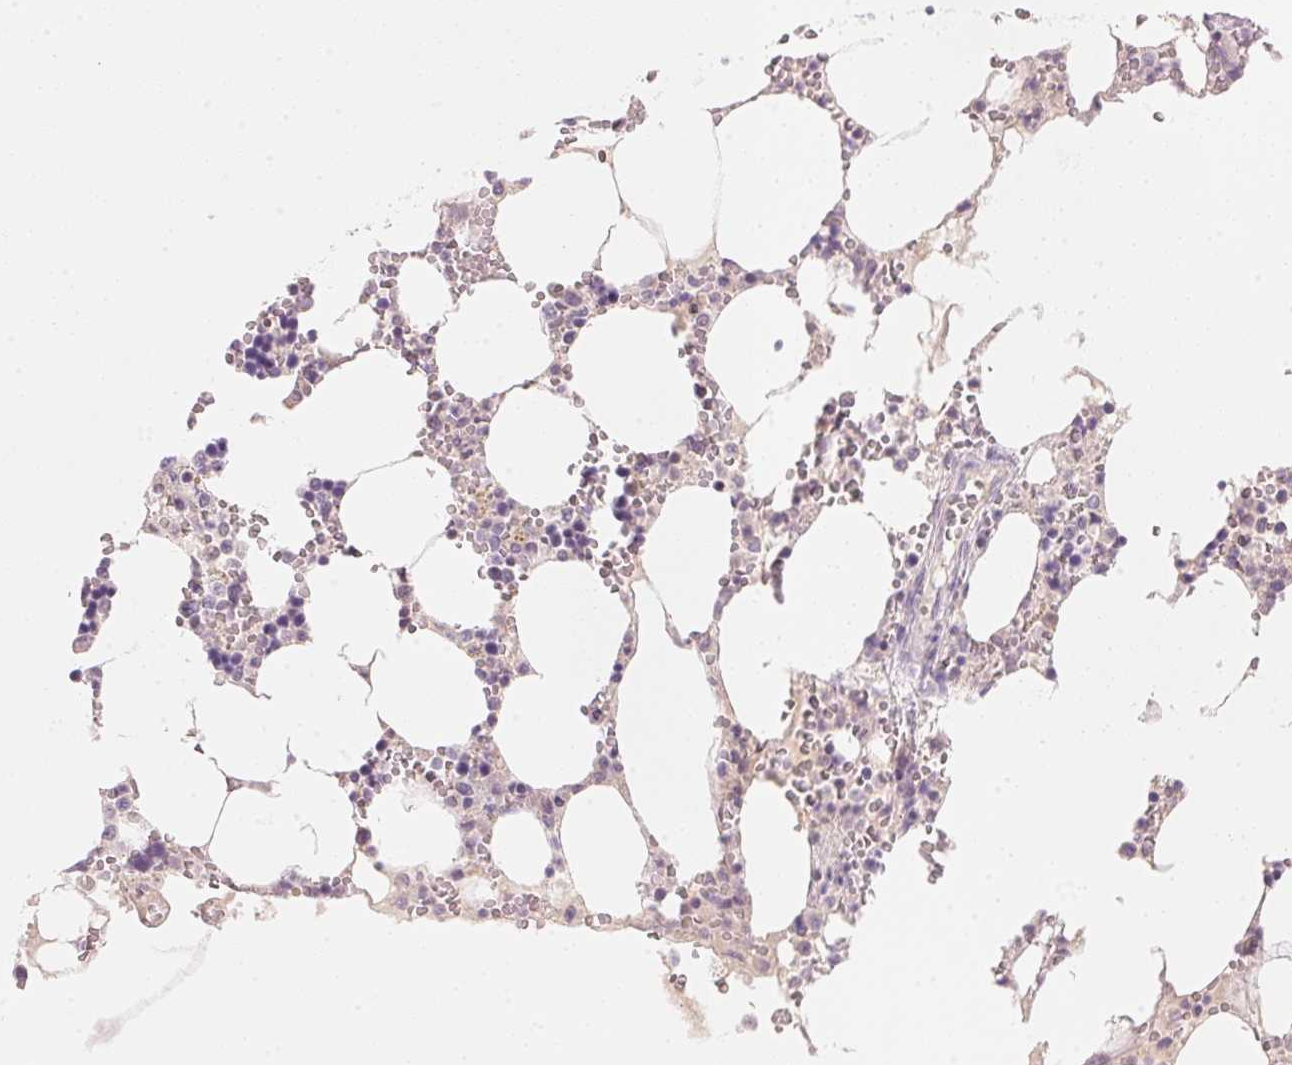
{"staining": {"intensity": "negative", "quantity": "none", "location": "none"}, "tissue": "bone marrow", "cell_type": "Hematopoietic cells", "image_type": "normal", "snomed": [{"axis": "morphology", "description": "Normal tissue, NOS"}, {"axis": "topography", "description": "Bone marrow"}], "caption": "The image exhibits no staining of hematopoietic cells in unremarkable bone marrow. The staining was performed using DAB to visualize the protein expression in brown, while the nuclei were stained in blue with hematoxylin (Magnification: 20x).", "gene": "HOXB13", "patient": {"sex": "male", "age": 64}}